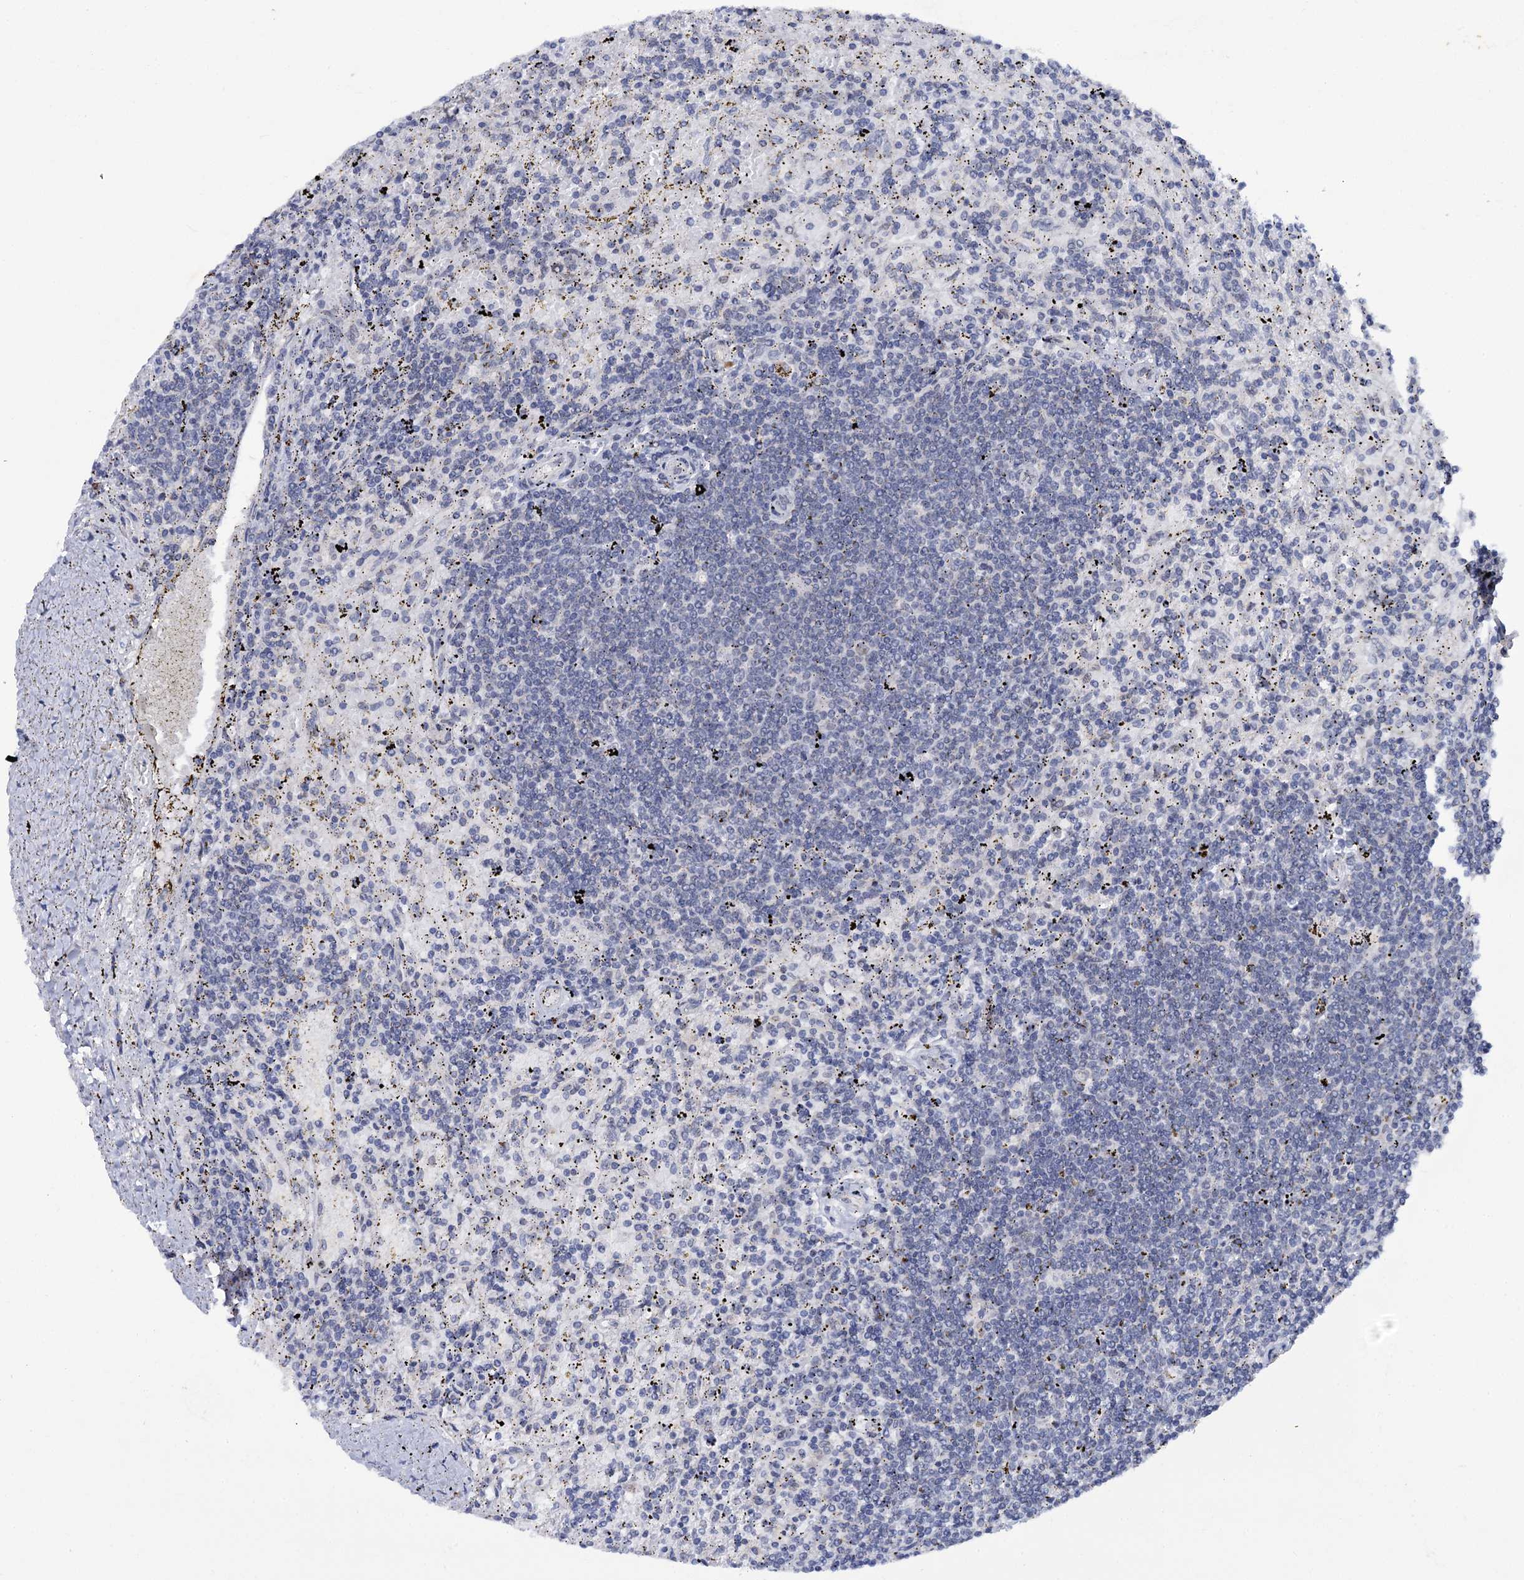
{"staining": {"intensity": "negative", "quantity": "none", "location": "none"}, "tissue": "lymphoma", "cell_type": "Tumor cells", "image_type": "cancer", "snomed": [{"axis": "morphology", "description": "Malignant lymphoma, non-Hodgkin's type, Low grade"}, {"axis": "topography", "description": "Spleen"}], "caption": "Immunohistochemistry (IHC) histopathology image of neoplastic tissue: low-grade malignant lymphoma, non-Hodgkin's type stained with DAB displays no significant protein positivity in tumor cells. The staining was performed using DAB (3,3'-diaminobenzidine) to visualize the protein expression in brown, while the nuclei were stained in blue with hematoxylin (Magnification: 20x).", "gene": "THAP2", "patient": {"sex": "male", "age": 76}}